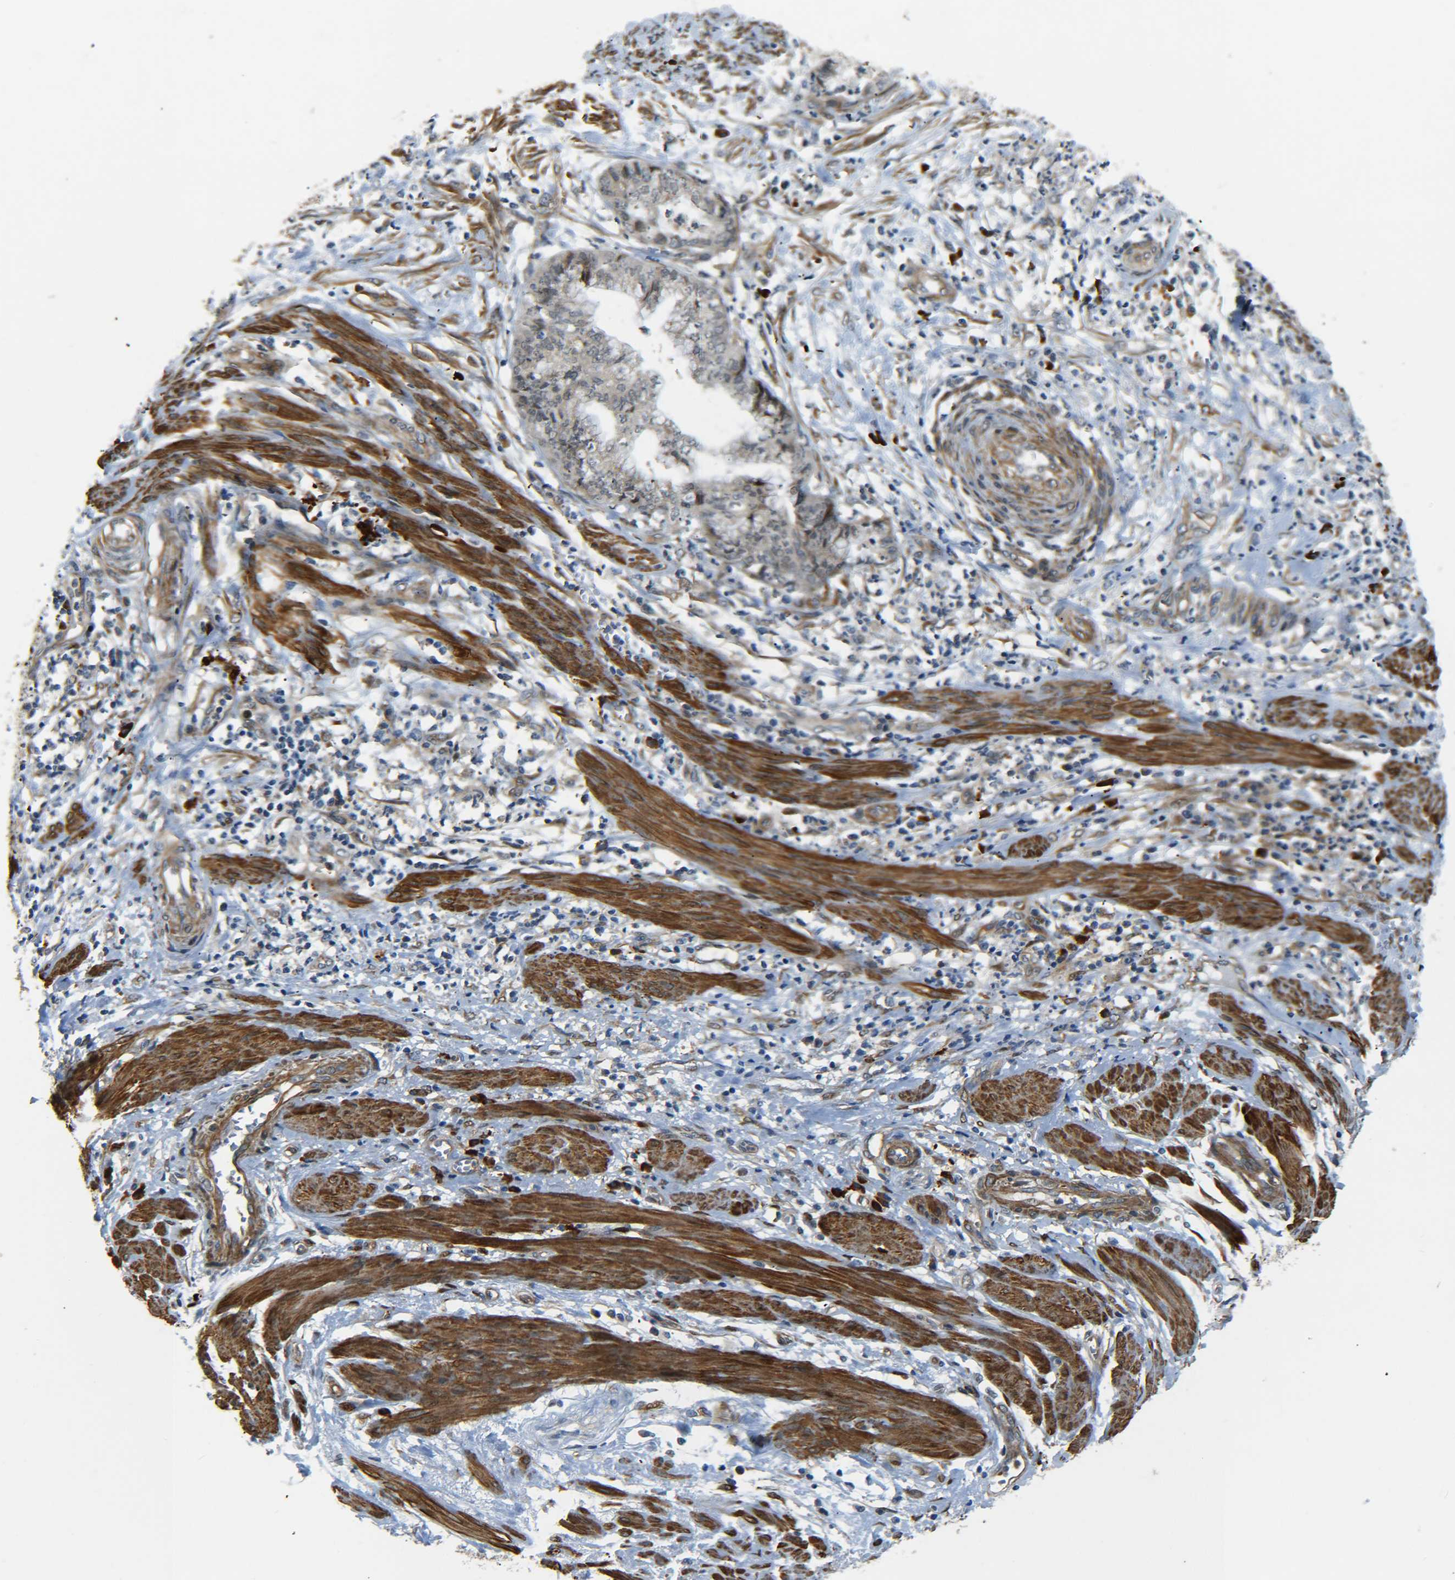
{"staining": {"intensity": "weak", "quantity": ">75%", "location": "cytoplasmic/membranous"}, "tissue": "endometrial cancer", "cell_type": "Tumor cells", "image_type": "cancer", "snomed": [{"axis": "morphology", "description": "Necrosis, NOS"}, {"axis": "morphology", "description": "Adenocarcinoma, NOS"}, {"axis": "topography", "description": "Endometrium"}], "caption": "Adenocarcinoma (endometrial) stained for a protein (brown) exhibits weak cytoplasmic/membranous positive expression in approximately >75% of tumor cells.", "gene": "MEIS1", "patient": {"sex": "female", "age": 79}}